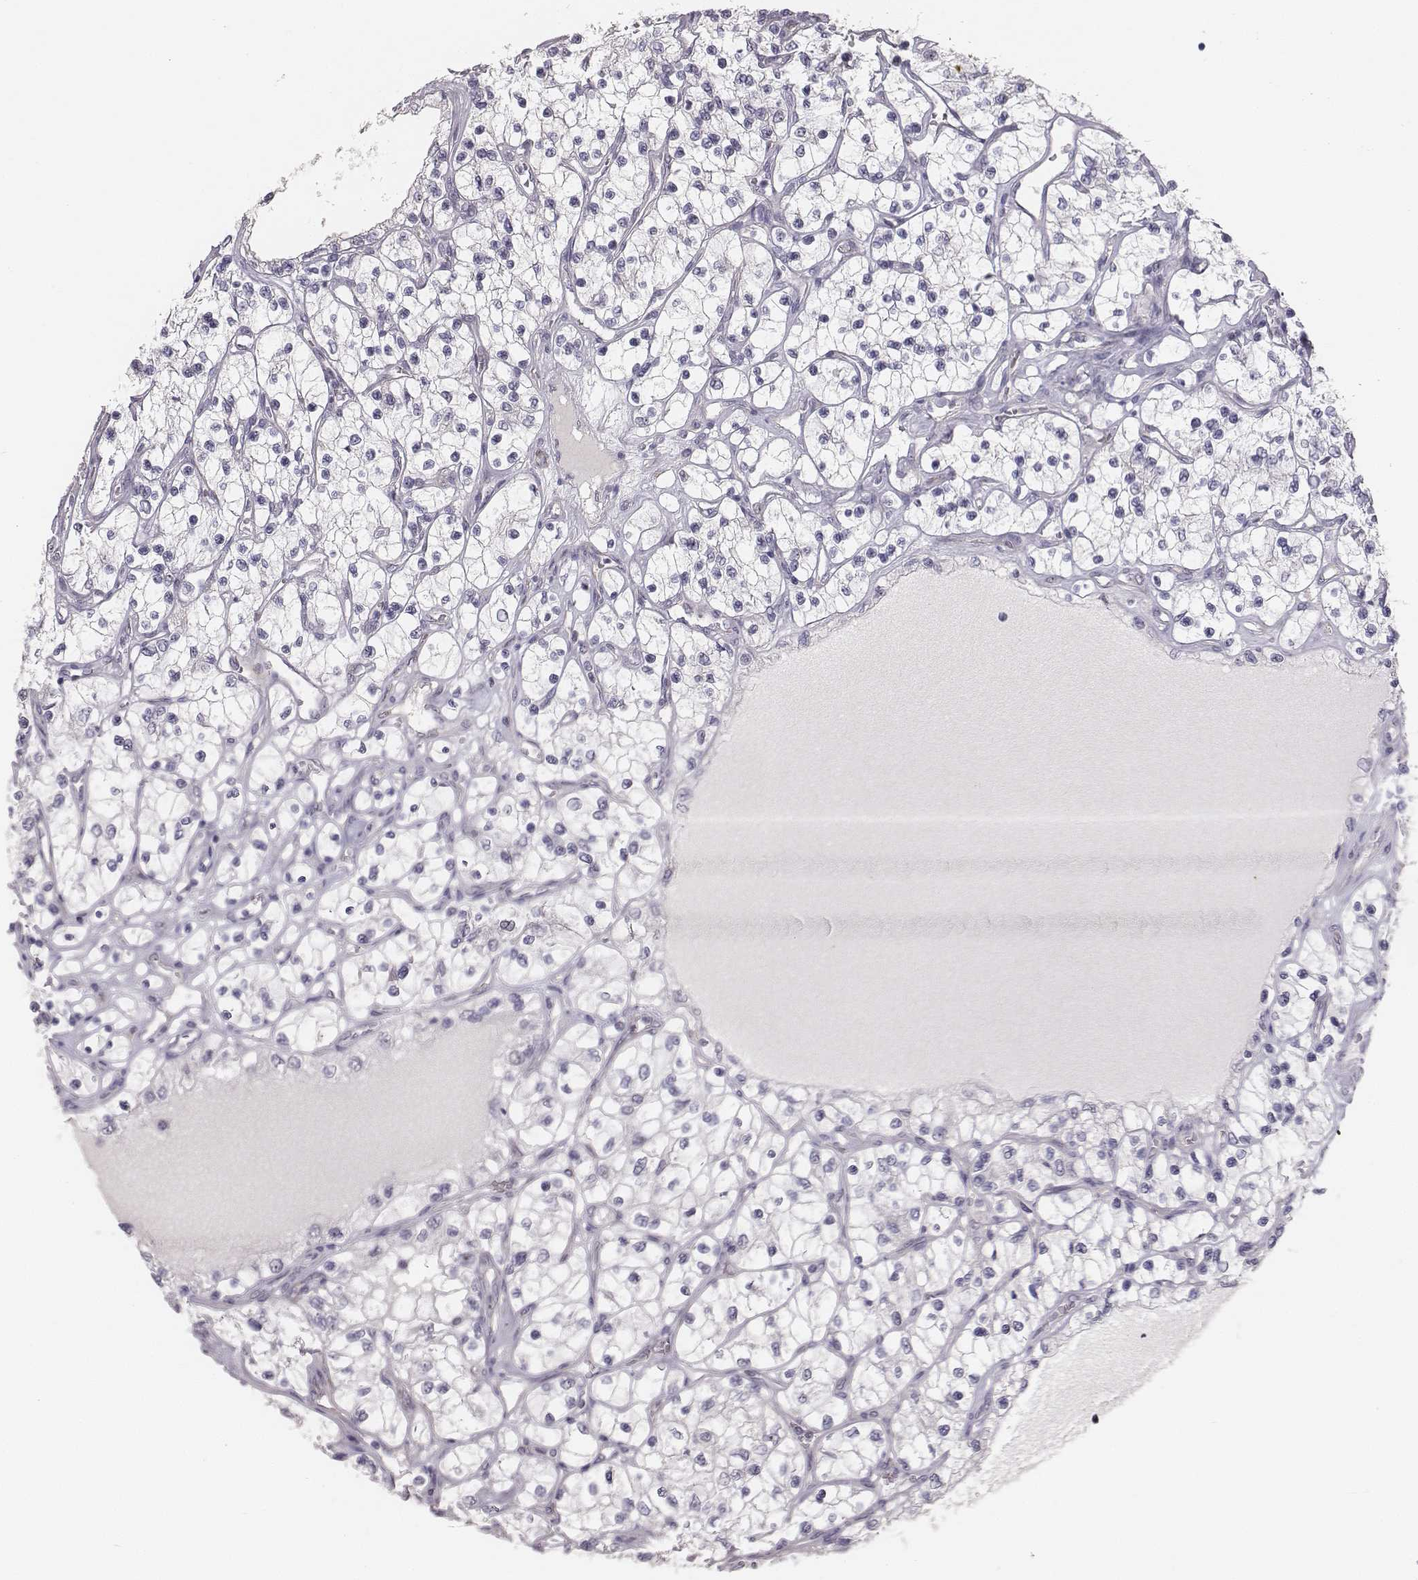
{"staining": {"intensity": "negative", "quantity": "none", "location": "none"}, "tissue": "renal cancer", "cell_type": "Tumor cells", "image_type": "cancer", "snomed": [{"axis": "morphology", "description": "Adenocarcinoma, NOS"}, {"axis": "topography", "description": "Kidney"}], "caption": "High magnification brightfield microscopy of adenocarcinoma (renal) stained with DAB (3,3'-diaminobenzidine) (brown) and counterstained with hematoxylin (blue): tumor cells show no significant expression.", "gene": "NIFK", "patient": {"sex": "female", "age": 69}}